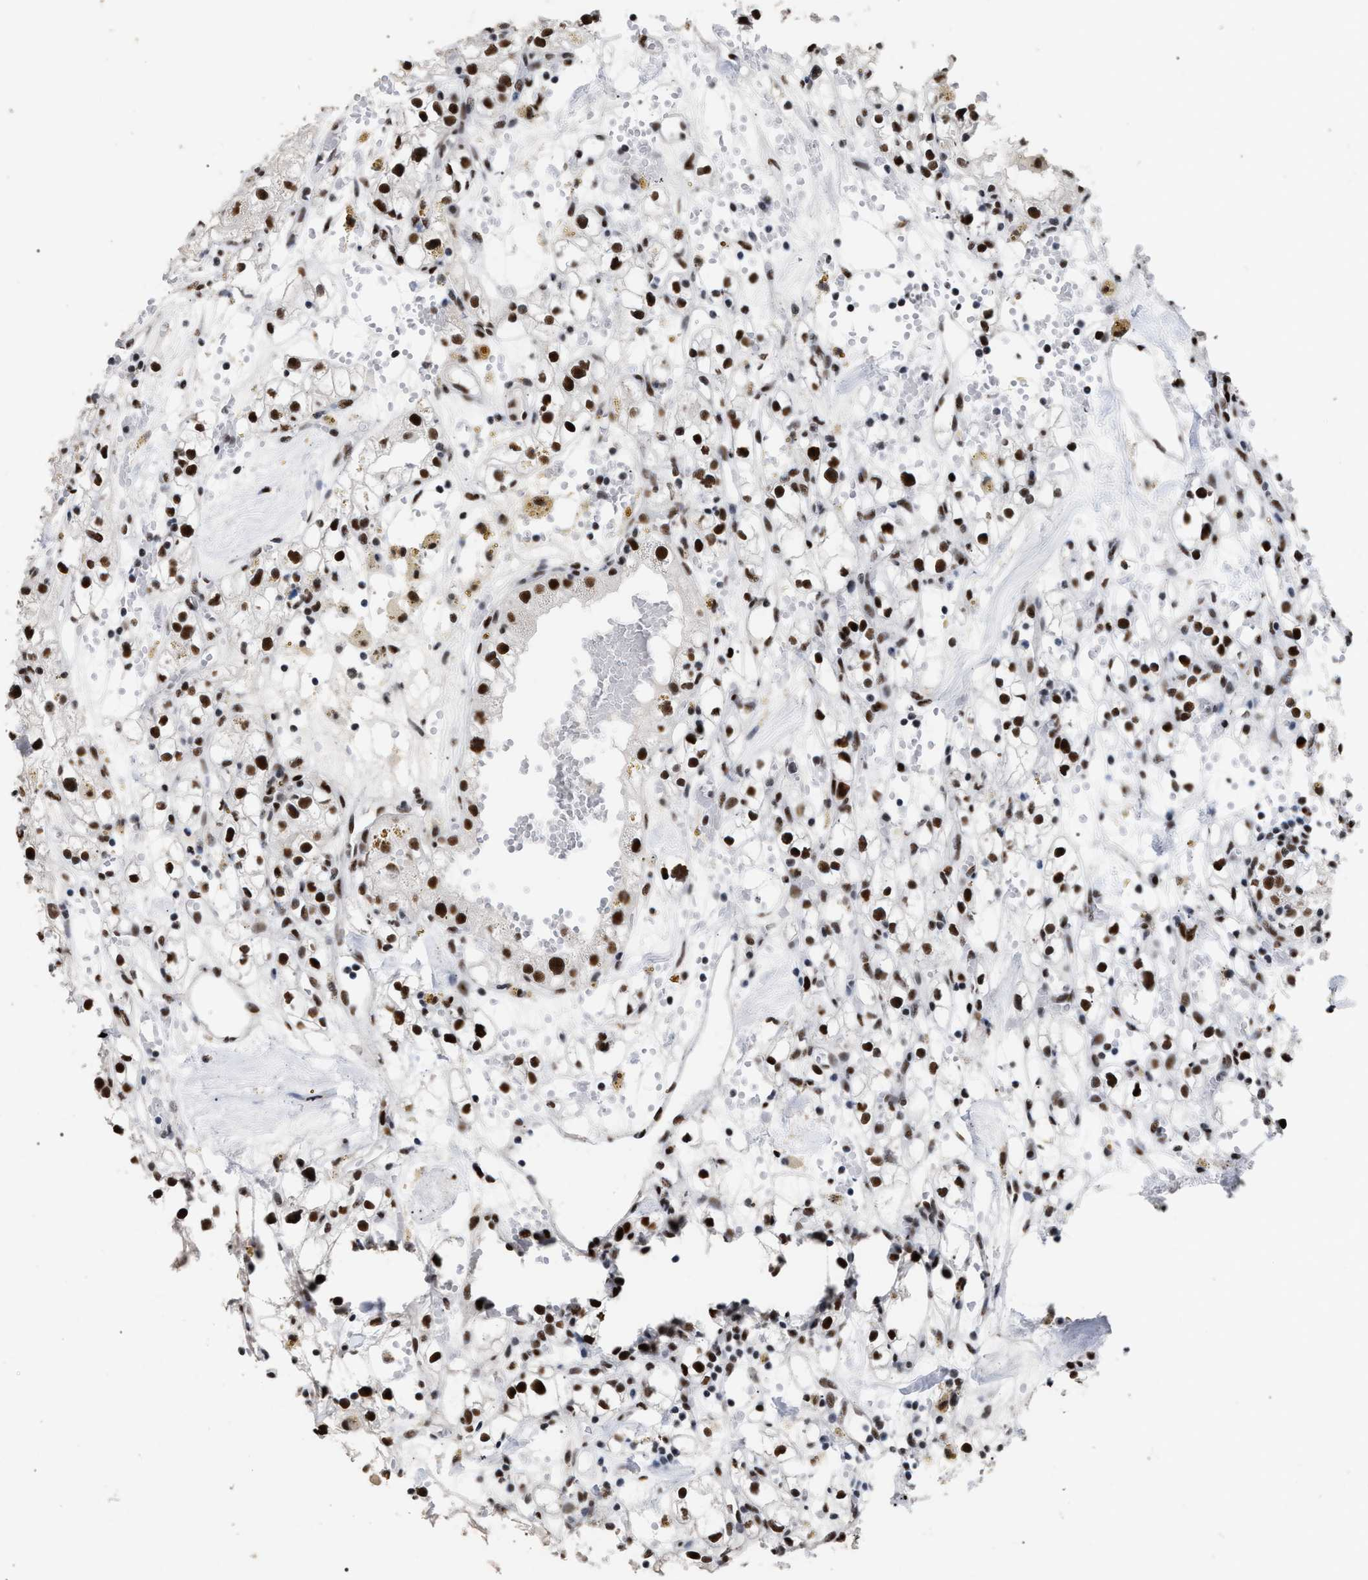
{"staining": {"intensity": "strong", "quantity": ">75%", "location": "nuclear"}, "tissue": "renal cancer", "cell_type": "Tumor cells", "image_type": "cancer", "snomed": [{"axis": "morphology", "description": "Adenocarcinoma, NOS"}, {"axis": "topography", "description": "Kidney"}], "caption": "Tumor cells show strong nuclear staining in approximately >75% of cells in renal cancer.", "gene": "TP53BP1", "patient": {"sex": "male", "age": 56}}